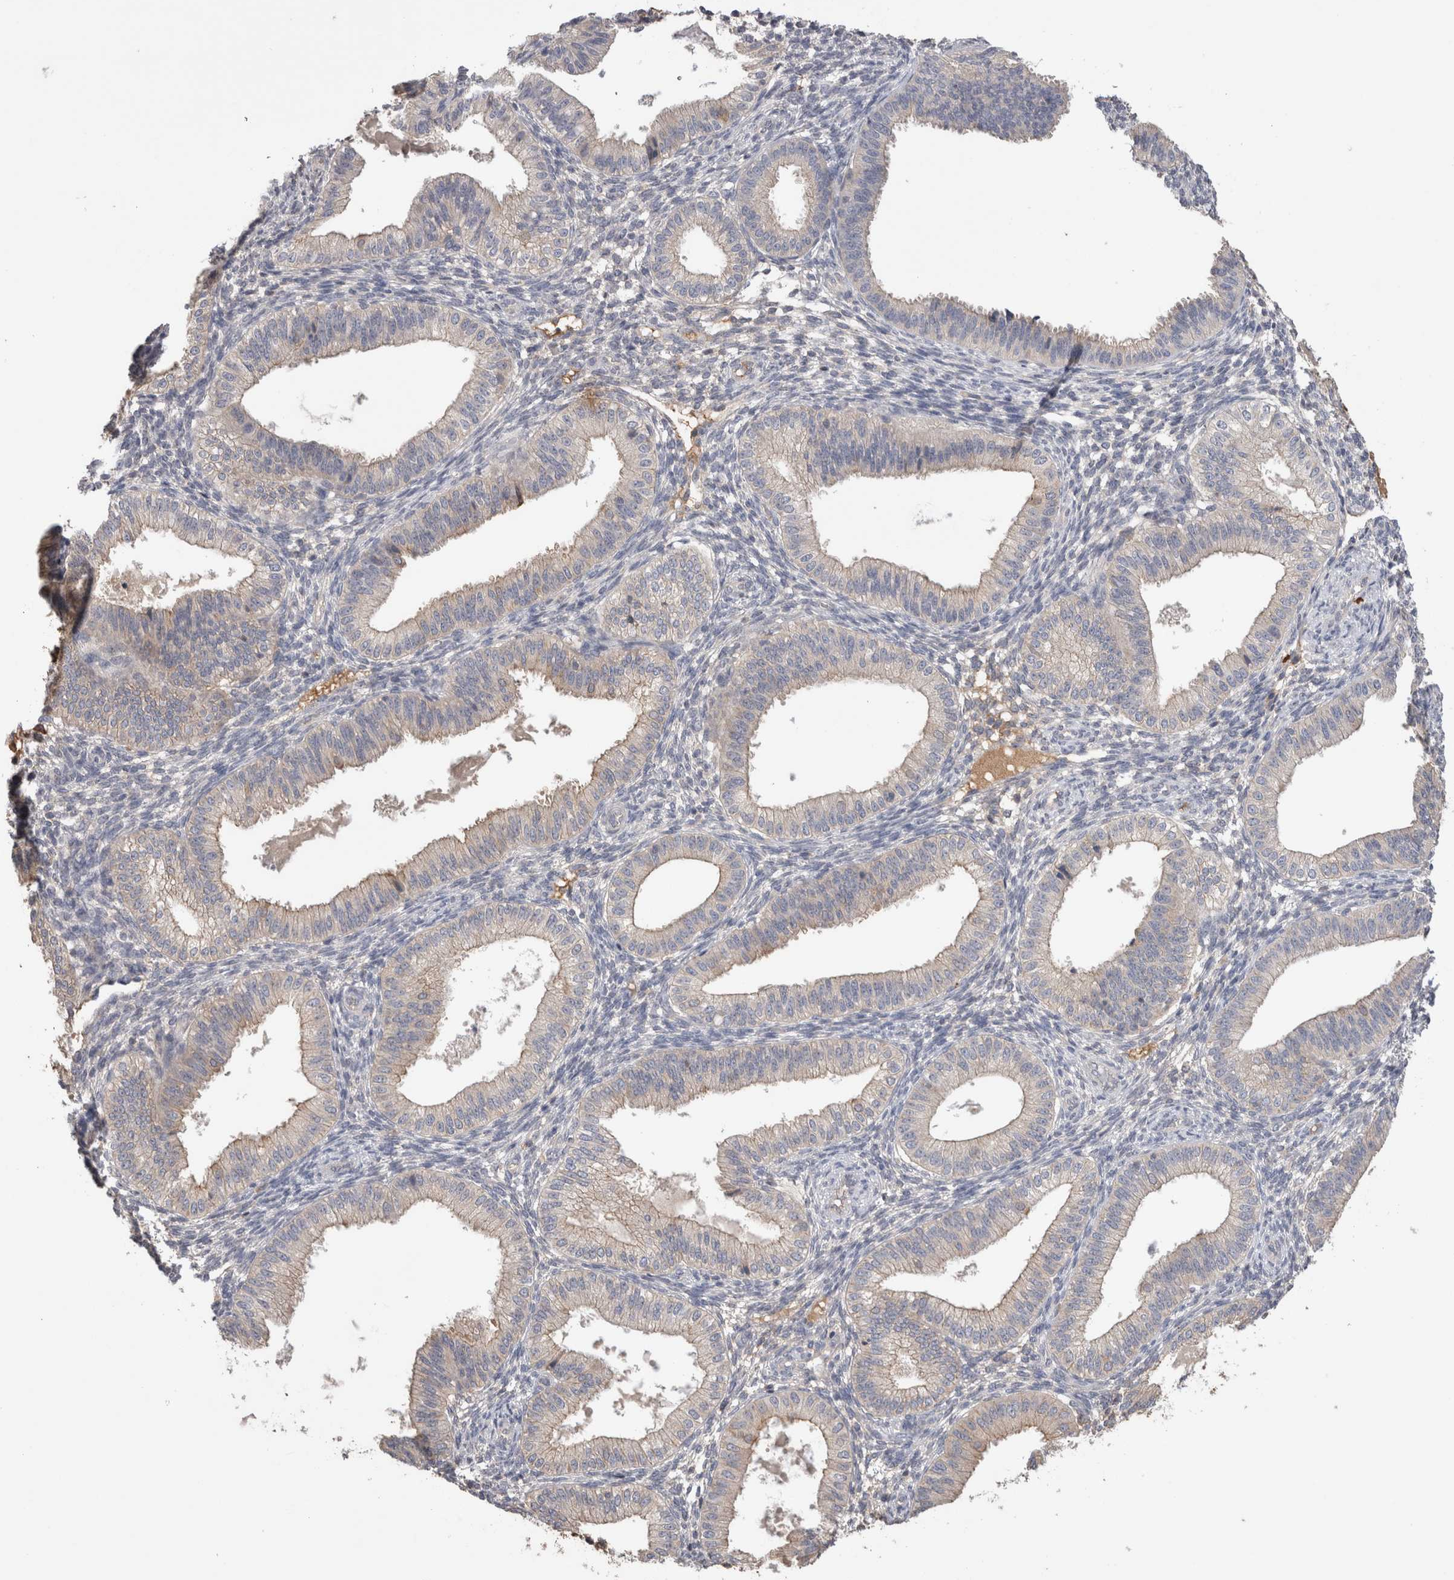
{"staining": {"intensity": "negative", "quantity": "none", "location": "none"}, "tissue": "endometrium", "cell_type": "Cells in endometrial stroma", "image_type": "normal", "snomed": [{"axis": "morphology", "description": "Normal tissue, NOS"}, {"axis": "topography", "description": "Endometrium"}], "caption": "Cells in endometrial stroma show no significant protein staining in unremarkable endometrium. (DAB IHC visualized using brightfield microscopy, high magnification).", "gene": "PPP3CC", "patient": {"sex": "female", "age": 39}}